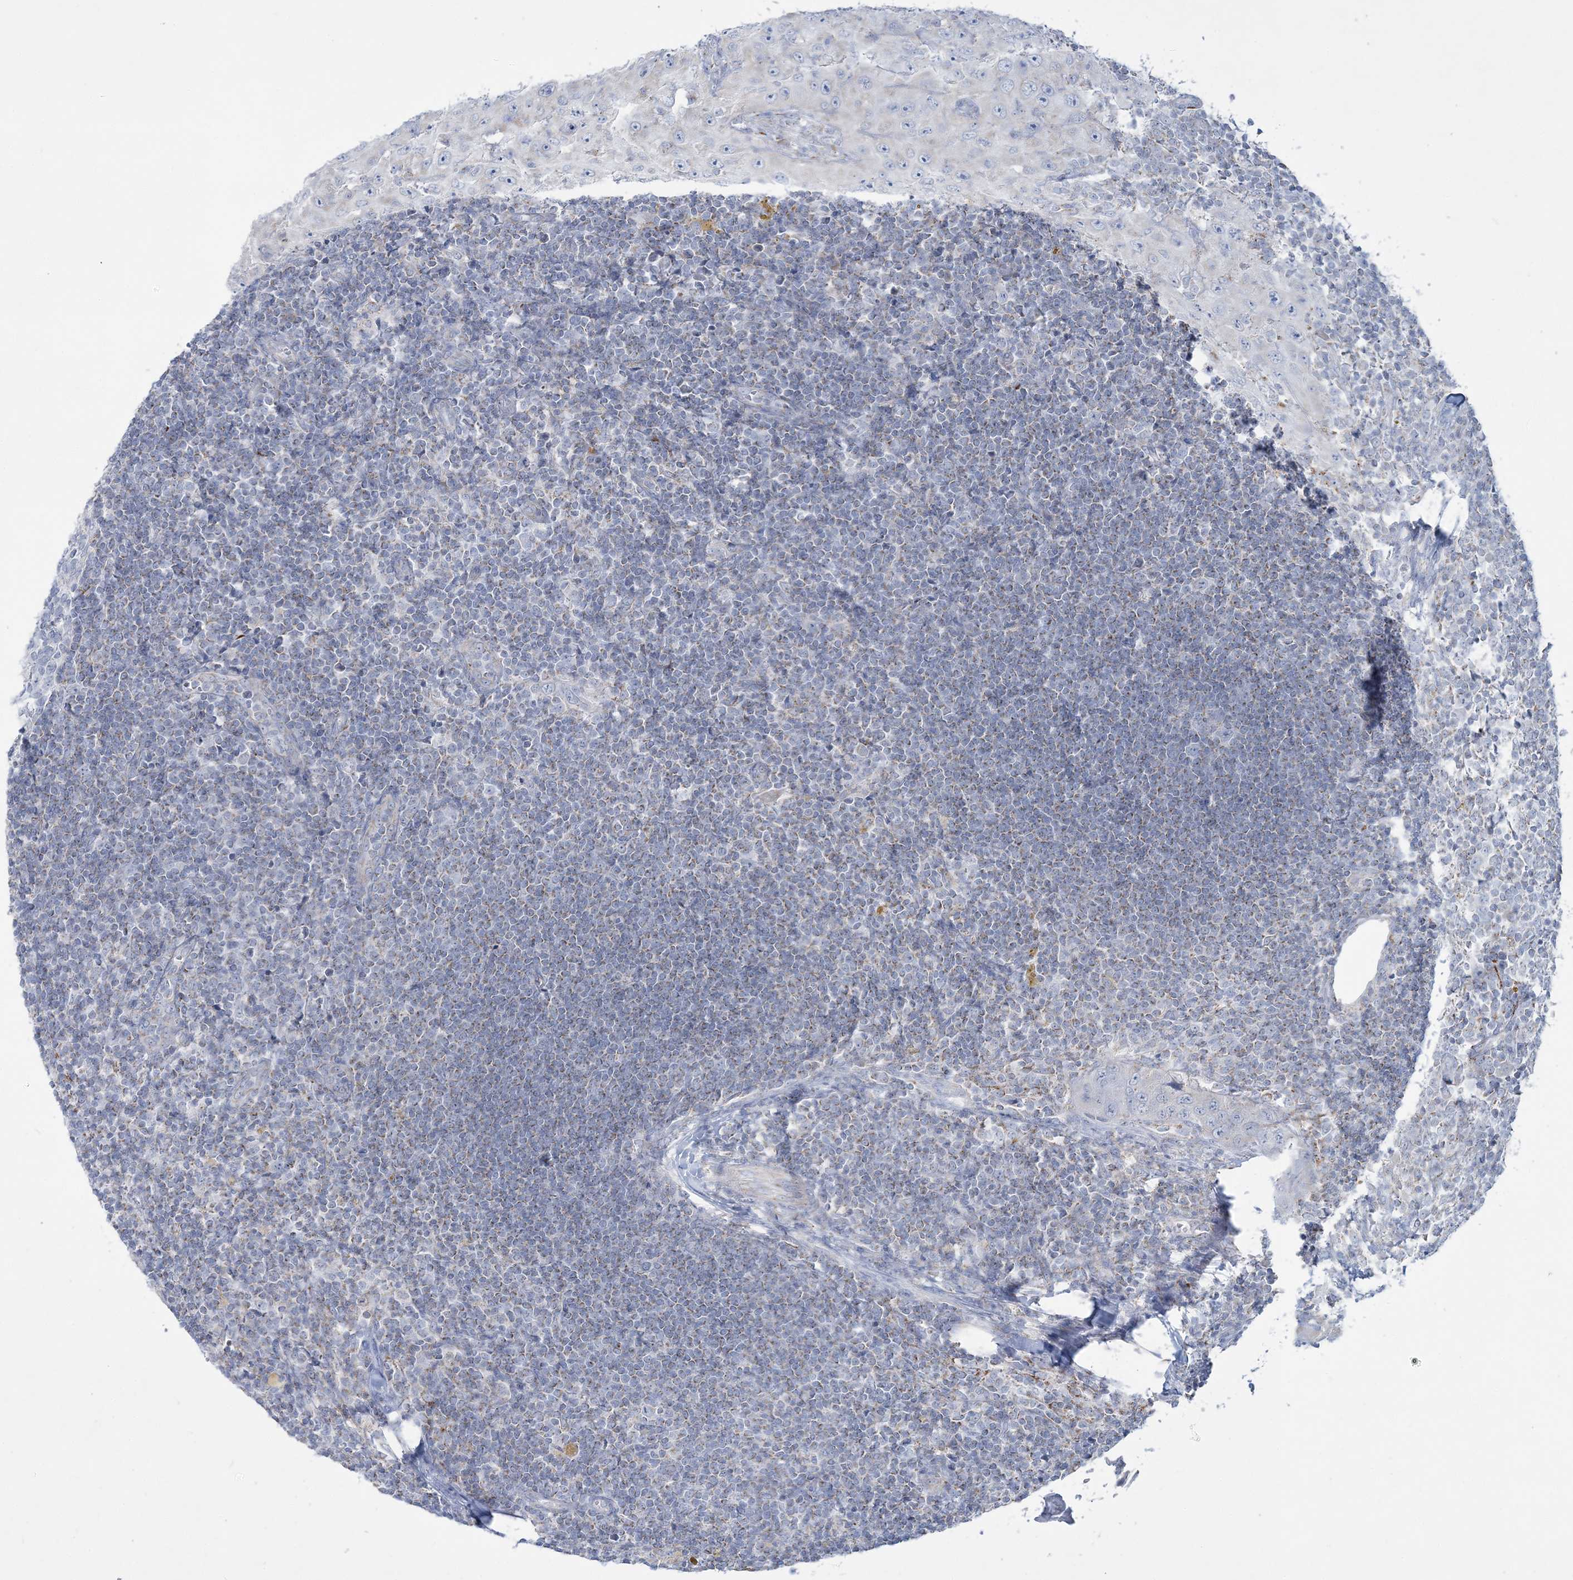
{"staining": {"intensity": "weak", "quantity": "<25%", "location": "cytoplasmic/membranous"}, "tissue": "lymph node", "cell_type": "Germinal center cells", "image_type": "normal", "snomed": [{"axis": "morphology", "description": "Normal tissue, NOS"}, {"axis": "morphology", "description": "Squamous cell carcinoma, metastatic, NOS"}, {"axis": "topography", "description": "Lymph node"}], "caption": "DAB (3,3'-diaminobenzidine) immunohistochemical staining of benign human lymph node demonstrates no significant expression in germinal center cells.", "gene": "TBC1D7", "patient": {"sex": "male", "age": 73}}